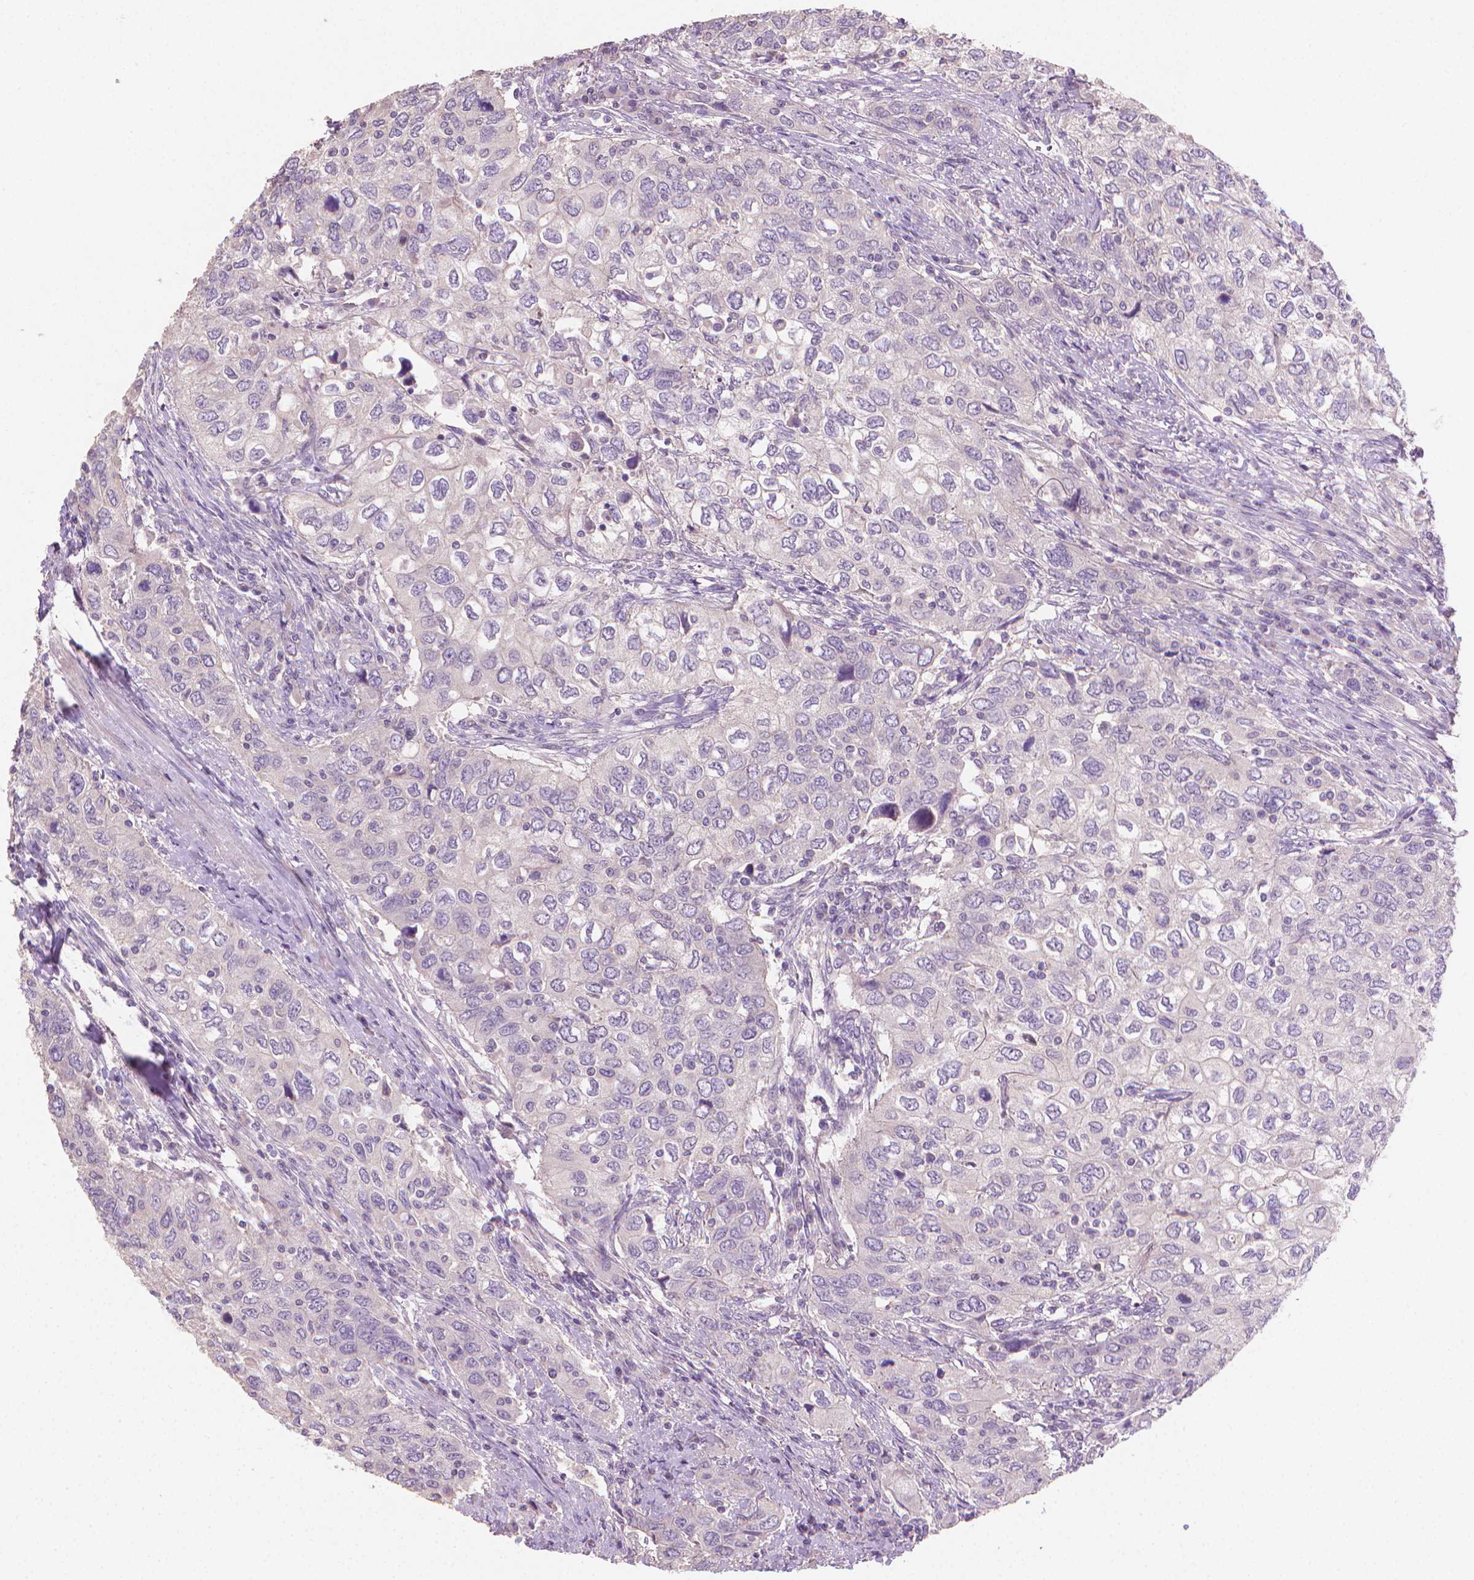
{"staining": {"intensity": "negative", "quantity": "none", "location": "none"}, "tissue": "urothelial cancer", "cell_type": "Tumor cells", "image_type": "cancer", "snomed": [{"axis": "morphology", "description": "Urothelial carcinoma, High grade"}, {"axis": "topography", "description": "Urinary bladder"}], "caption": "IHC of urothelial cancer reveals no positivity in tumor cells.", "gene": "CATIP", "patient": {"sex": "male", "age": 76}}